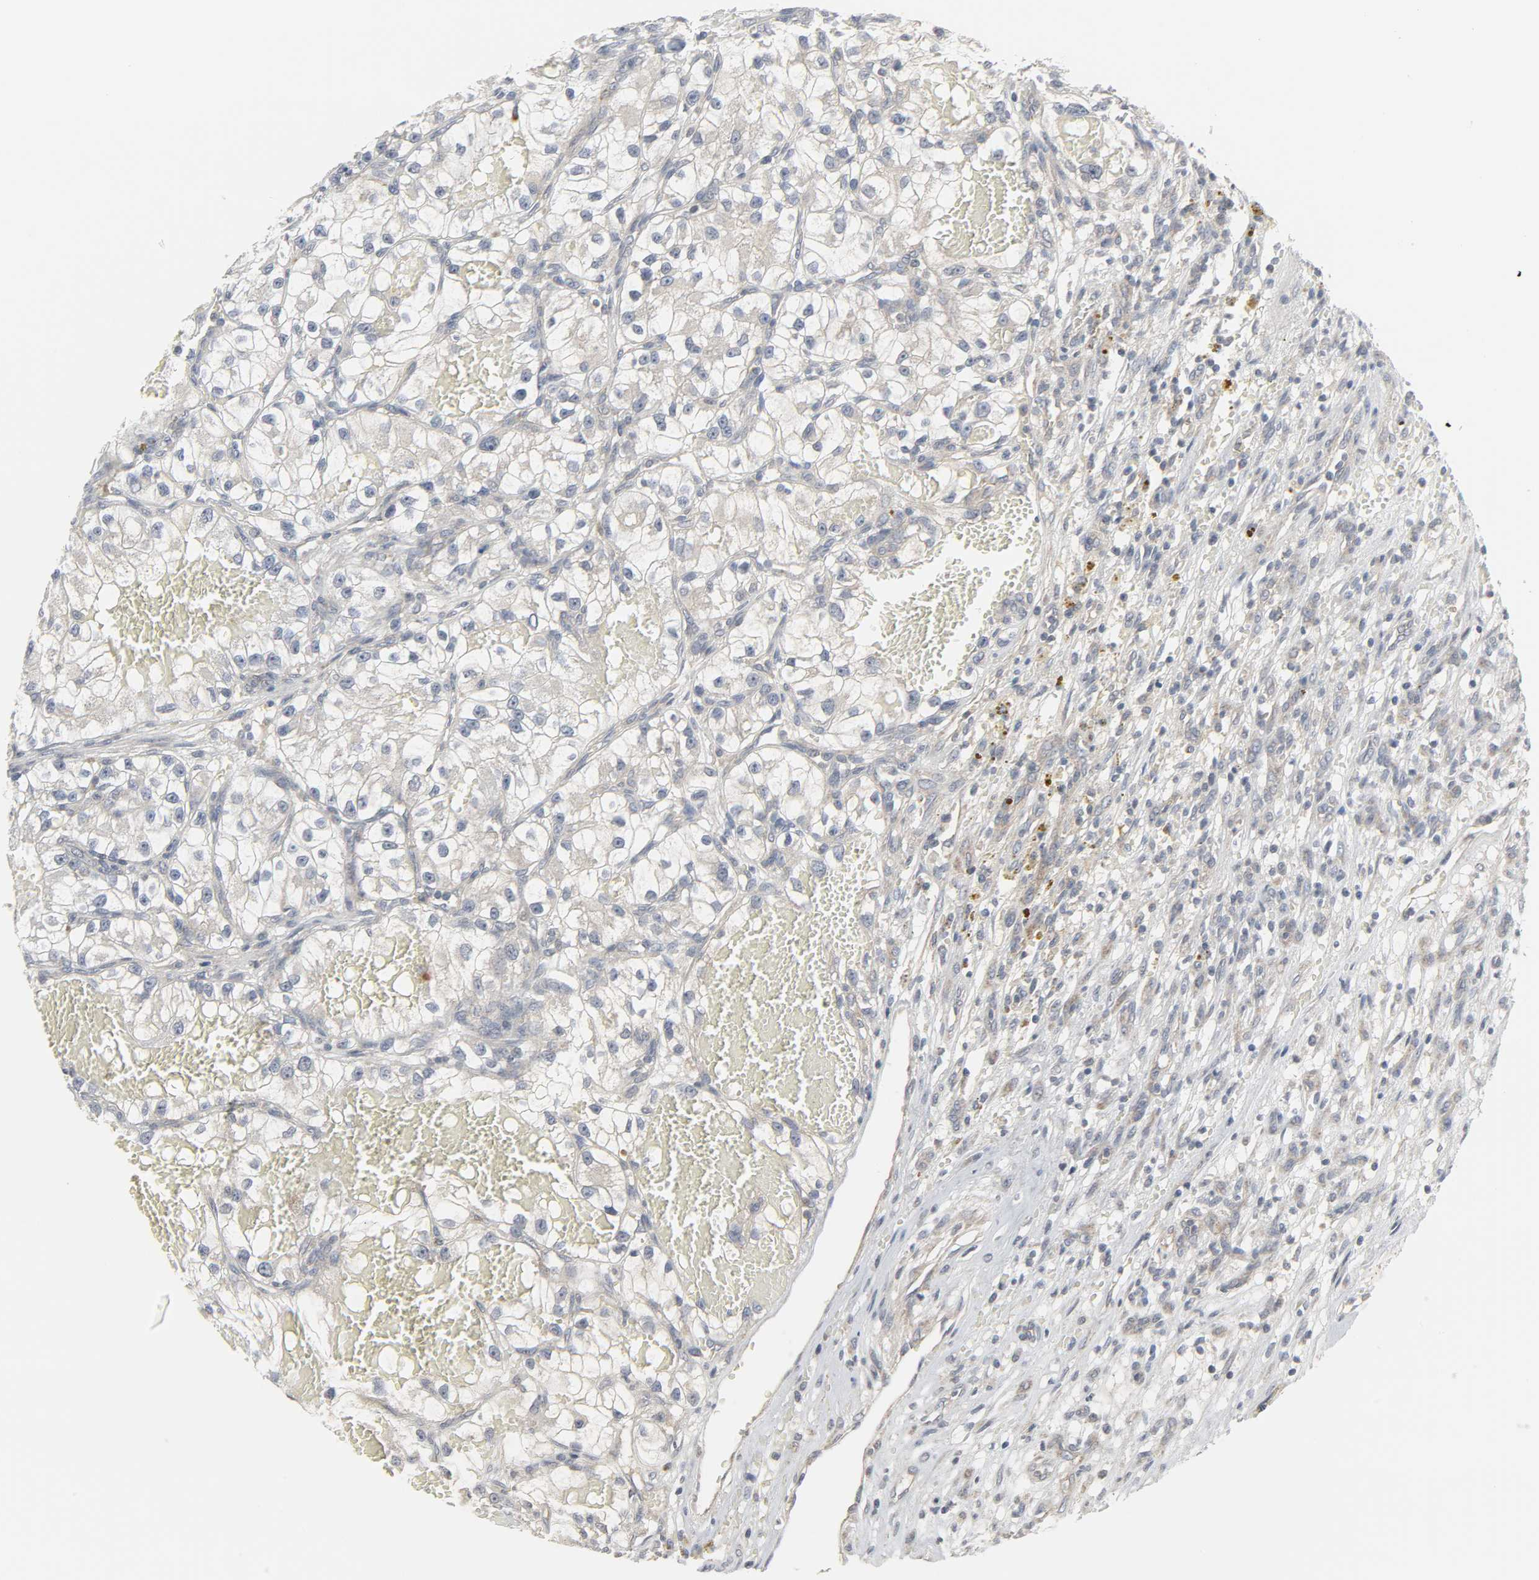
{"staining": {"intensity": "weak", "quantity": "25%-75%", "location": "cytoplasmic/membranous"}, "tissue": "renal cancer", "cell_type": "Tumor cells", "image_type": "cancer", "snomed": [{"axis": "morphology", "description": "Adenocarcinoma, NOS"}, {"axis": "topography", "description": "Kidney"}], "caption": "A high-resolution photomicrograph shows immunohistochemistry staining of renal cancer (adenocarcinoma), which exhibits weak cytoplasmic/membranous positivity in approximately 25%-75% of tumor cells. Ihc stains the protein of interest in brown and the nuclei are stained blue.", "gene": "CLIP1", "patient": {"sex": "female", "age": 57}}